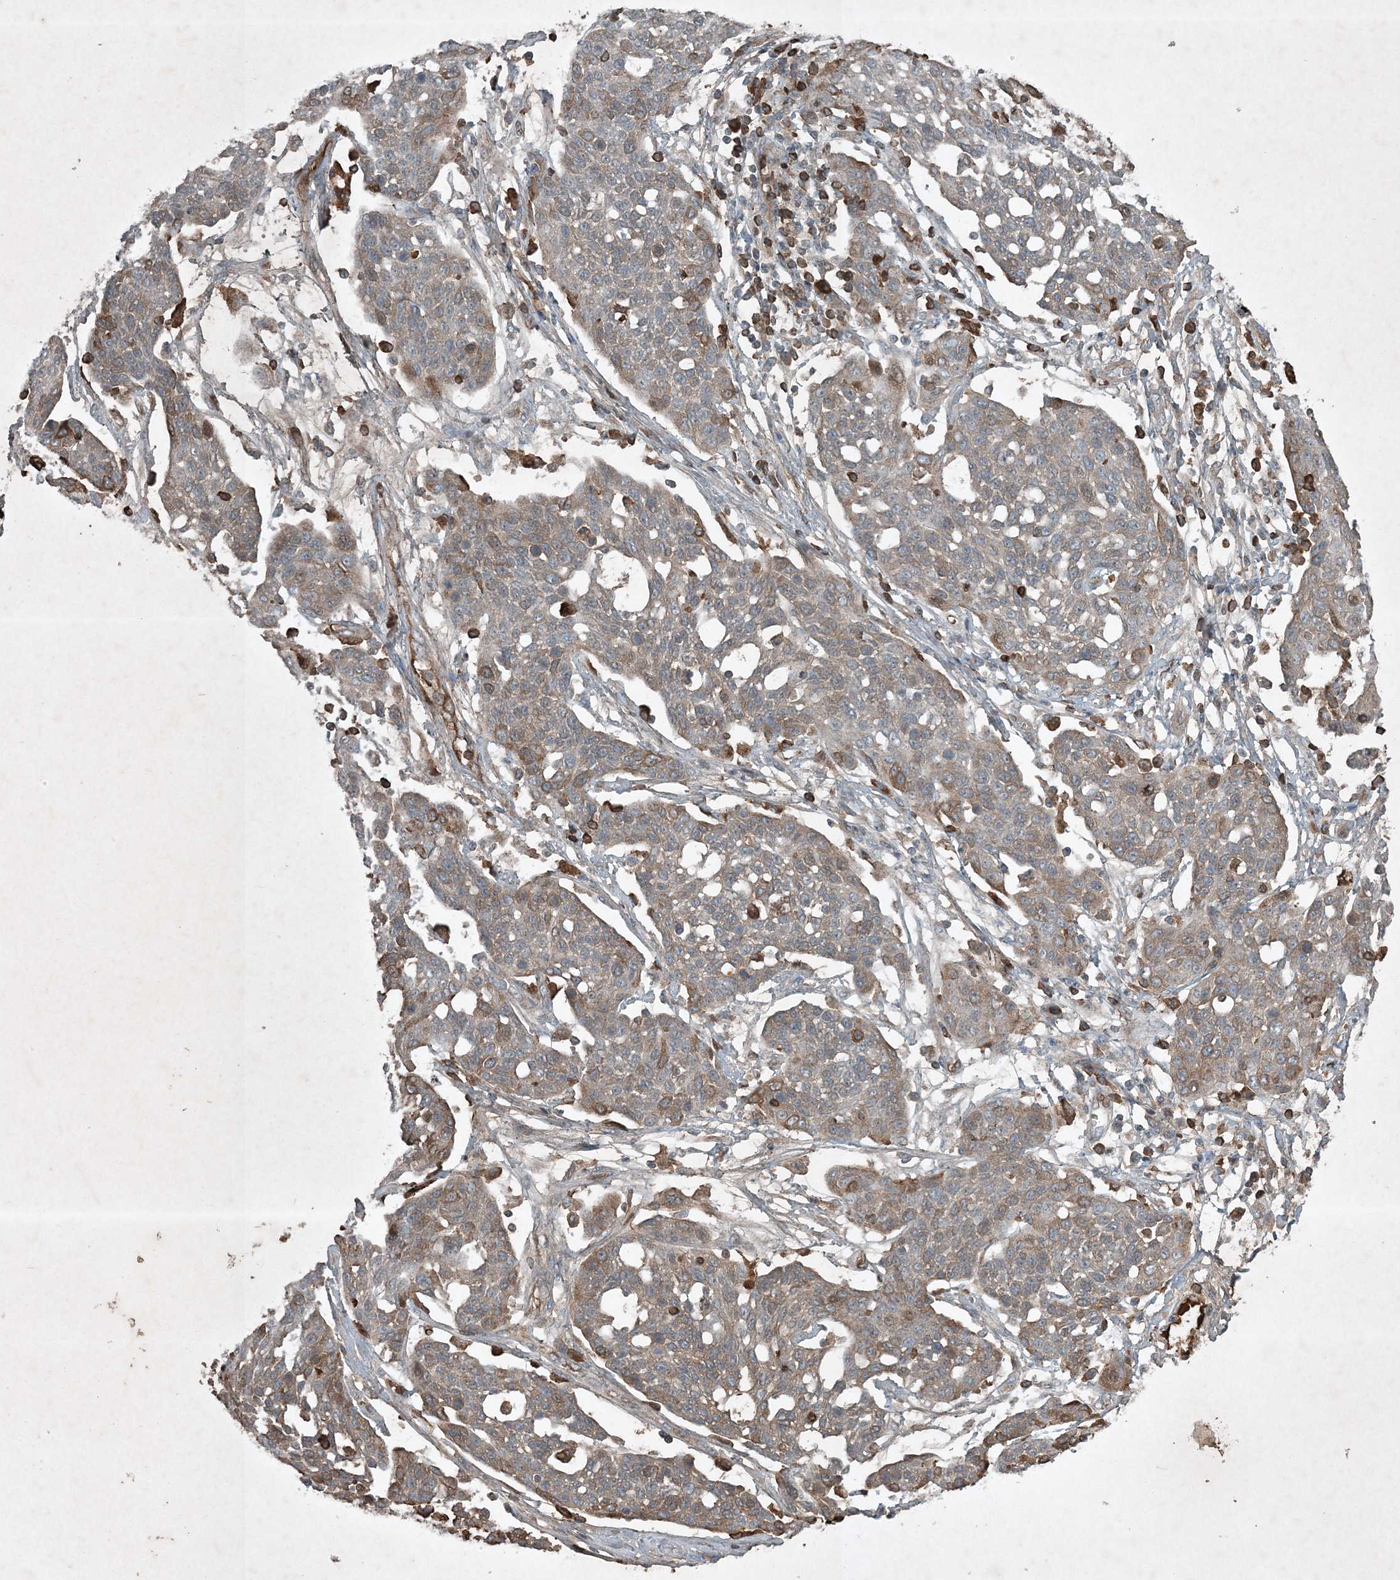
{"staining": {"intensity": "weak", "quantity": "25%-75%", "location": "cytoplasmic/membranous"}, "tissue": "cervical cancer", "cell_type": "Tumor cells", "image_type": "cancer", "snomed": [{"axis": "morphology", "description": "Squamous cell carcinoma, NOS"}, {"axis": "topography", "description": "Cervix"}], "caption": "An image showing weak cytoplasmic/membranous positivity in about 25%-75% of tumor cells in cervical cancer, as visualized by brown immunohistochemical staining.", "gene": "TNFAIP6", "patient": {"sex": "female", "age": 34}}